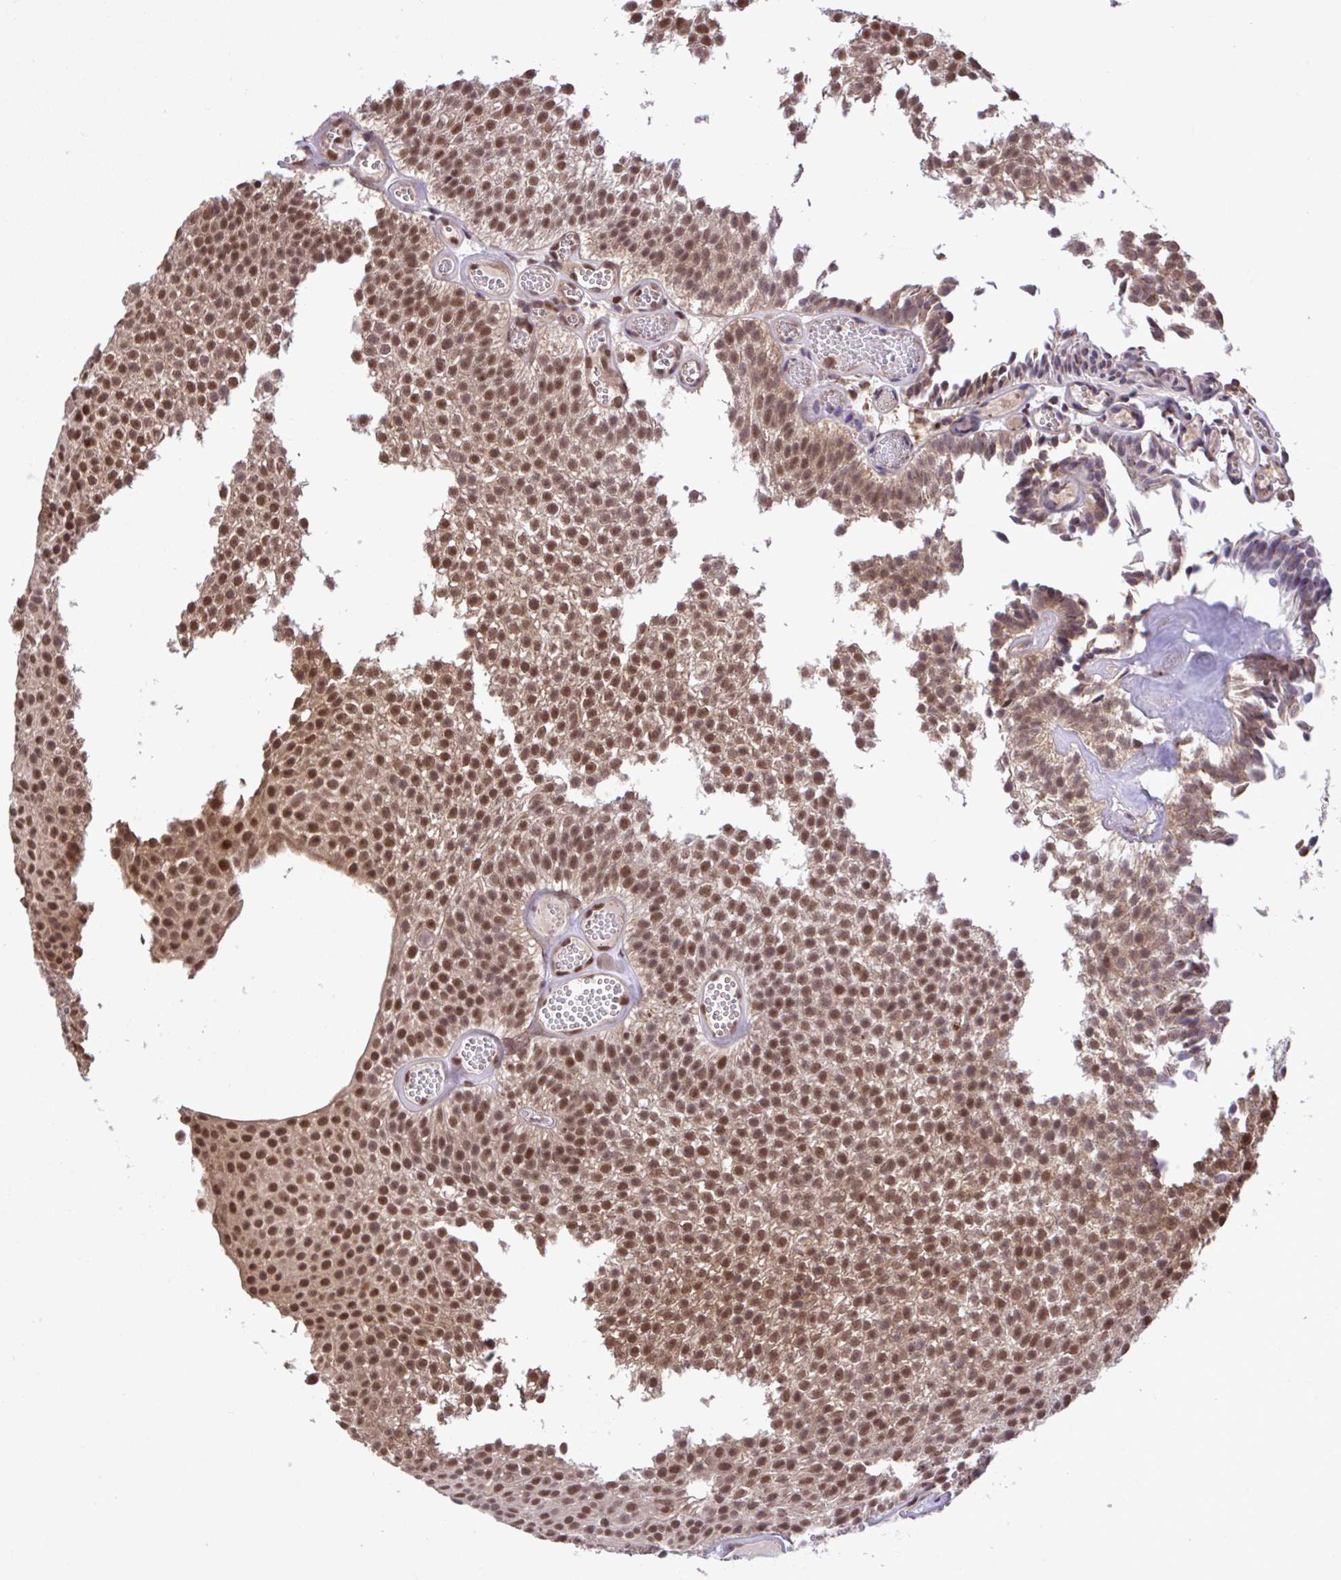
{"staining": {"intensity": "moderate", "quantity": ">75%", "location": "nuclear"}, "tissue": "urothelial cancer", "cell_type": "Tumor cells", "image_type": "cancer", "snomed": [{"axis": "morphology", "description": "Urothelial carcinoma, Low grade"}, {"axis": "topography", "description": "Urinary bladder"}], "caption": "A photomicrograph of human urothelial cancer stained for a protein shows moderate nuclear brown staining in tumor cells. (DAB (3,3'-diaminobenzidine) IHC, brown staining for protein, blue staining for nuclei).", "gene": "GLIS3", "patient": {"sex": "male", "age": 82}}